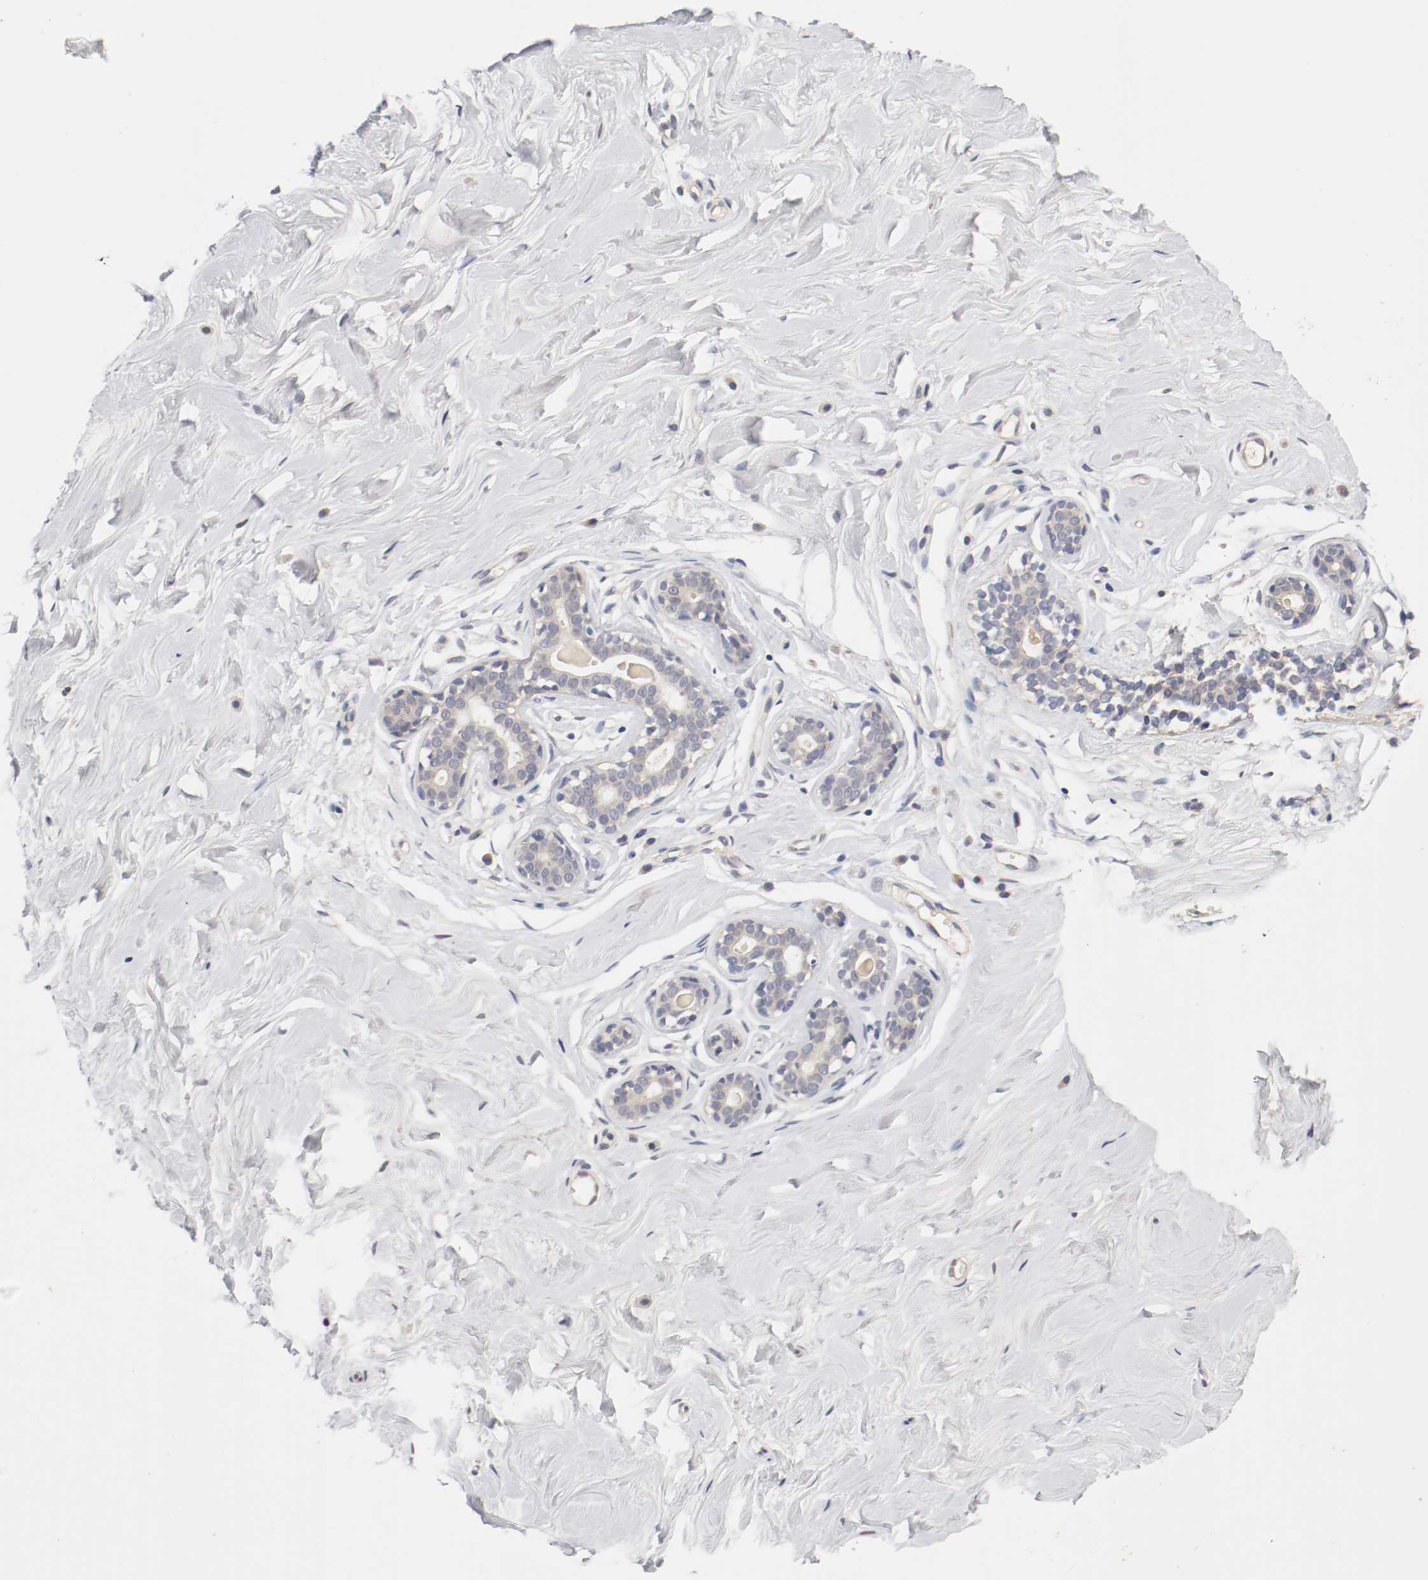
{"staining": {"intensity": "negative", "quantity": "none", "location": "none"}, "tissue": "breast", "cell_type": "Adipocytes", "image_type": "normal", "snomed": [{"axis": "morphology", "description": "Normal tissue, NOS"}, {"axis": "topography", "description": "Breast"}], "caption": "Immunohistochemistry (IHC) of unremarkable human breast demonstrates no expression in adipocytes.", "gene": "CEBPE", "patient": {"sex": "female", "age": 23}}